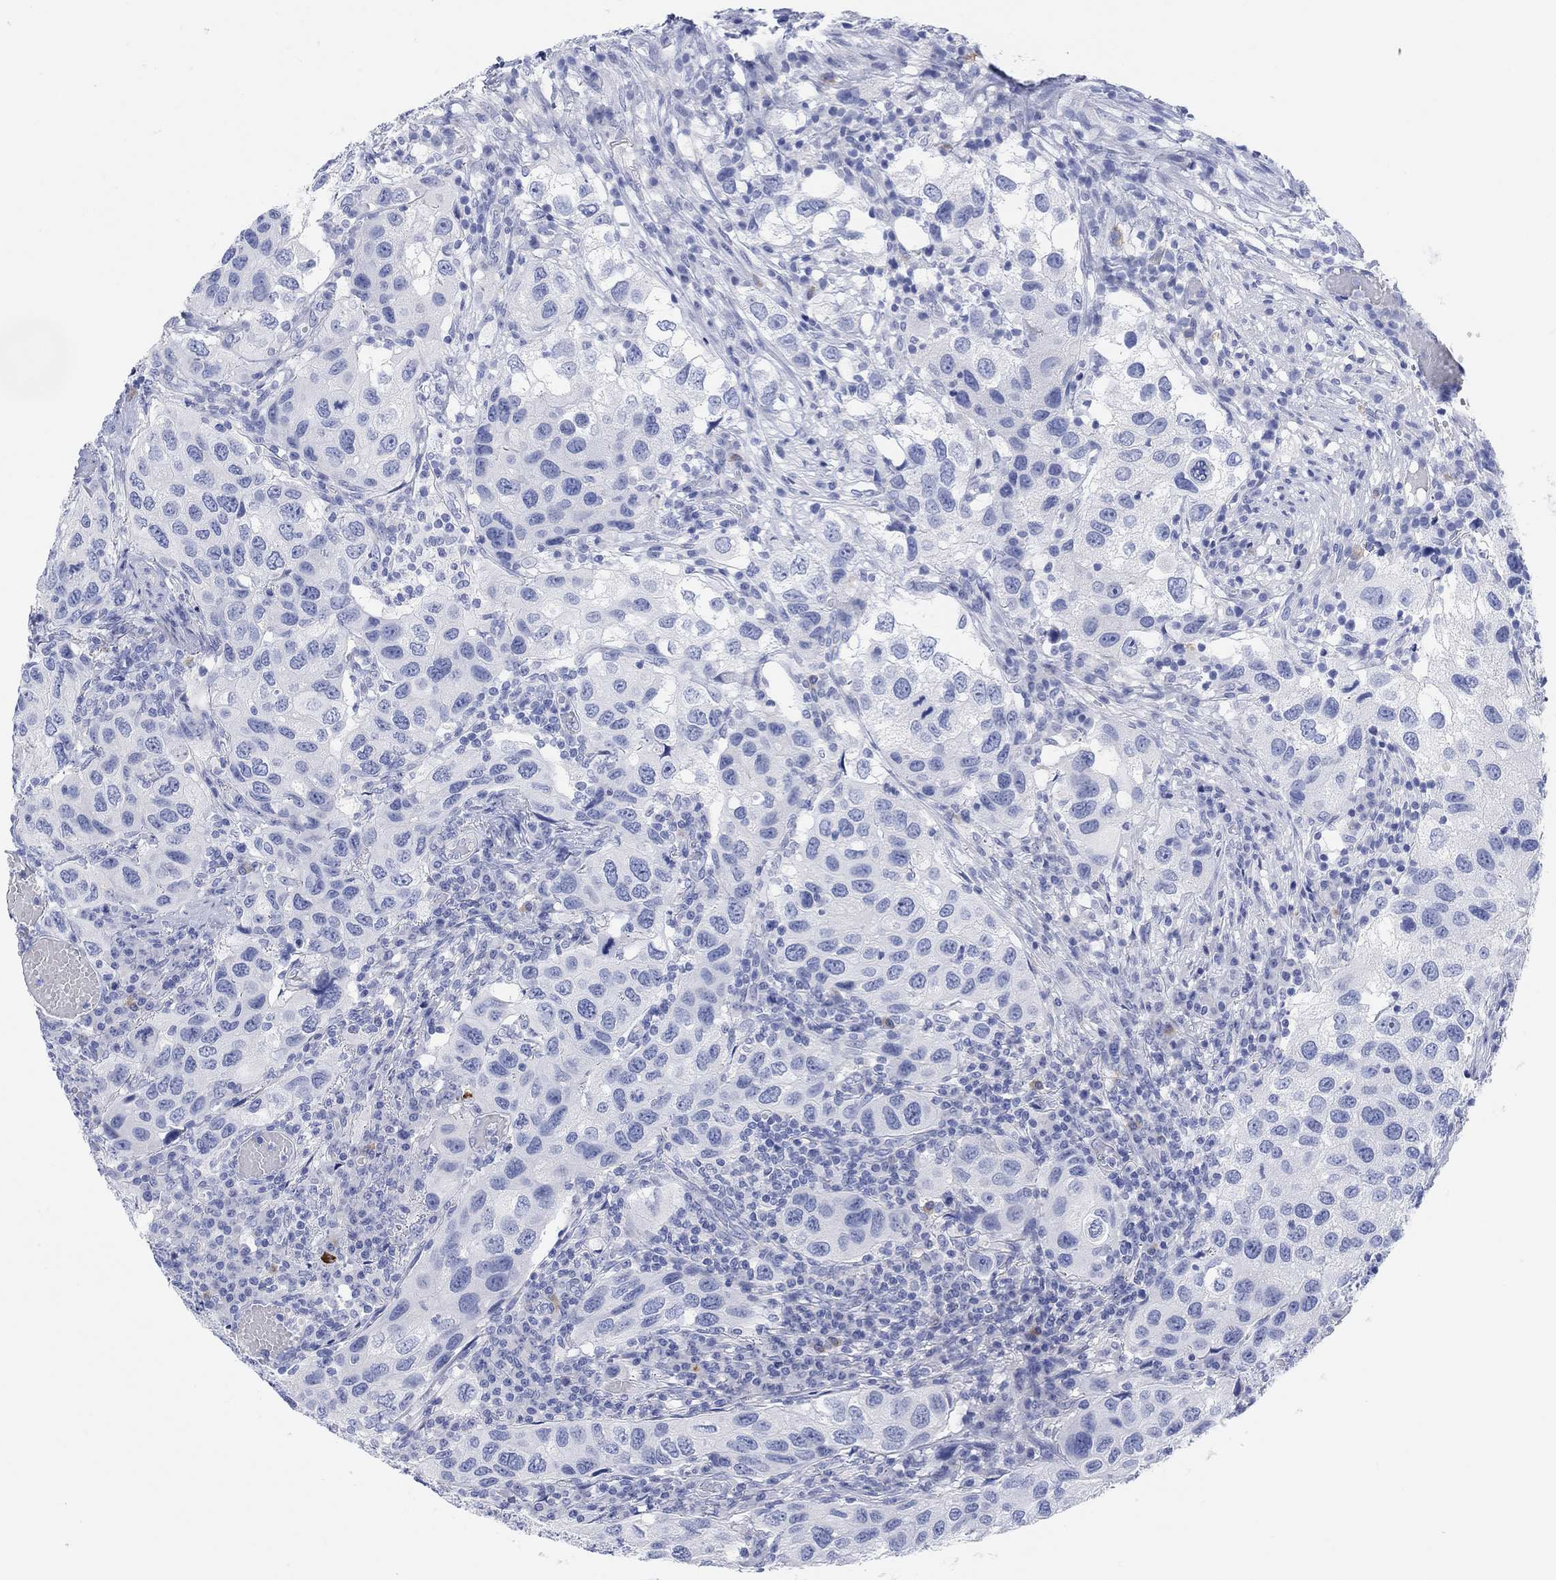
{"staining": {"intensity": "negative", "quantity": "none", "location": "none"}, "tissue": "urothelial cancer", "cell_type": "Tumor cells", "image_type": "cancer", "snomed": [{"axis": "morphology", "description": "Urothelial carcinoma, High grade"}, {"axis": "topography", "description": "Urinary bladder"}], "caption": "Protein analysis of high-grade urothelial carcinoma displays no significant expression in tumor cells. (DAB (3,3'-diaminobenzidine) IHC visualized using brightfield microscopy, high magnification).", "gene": "XIRP2", "patient": {"sex": "male", "age": 79}}